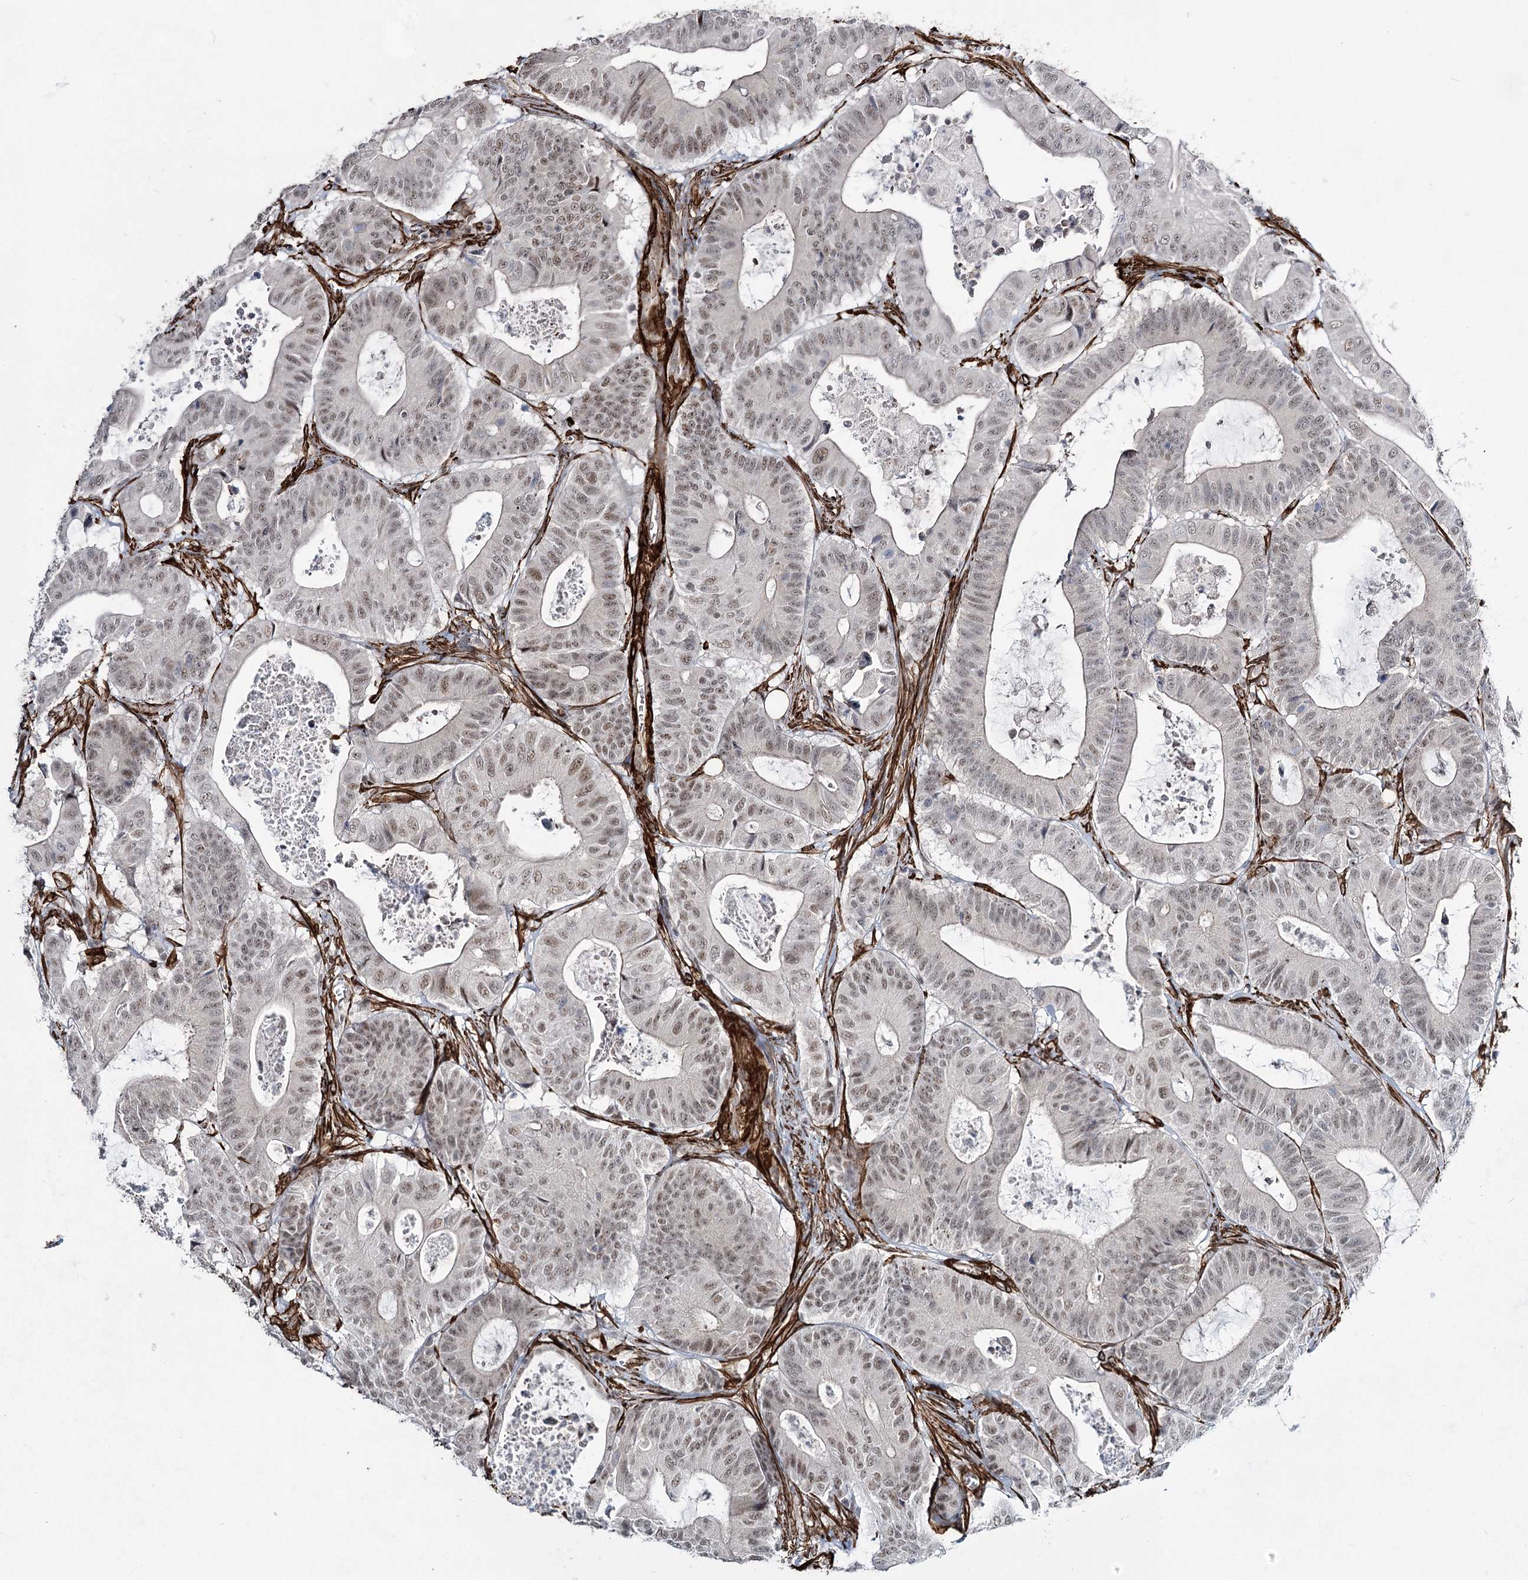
{"staining": {"intensity": "weak", "quantity": "25%-75%", "location": "nuclear"}, "tissue": "colorectal cancer", "cell_type": "Tumor cells", "image_type": "cancer", "snomed": [{"axis": "morphology", "description": "Adenocarcinoma, NOS"}, {"axis": "topography", "description": "Colon"}], "caption": "Colorectal cancer (adenocarcinoma) tissue reveals weak nuclear expression in about 25%-75% of tumor cells (DAB (3,3'-diaminobenzidine) IHC, brown staining for protein, blue staining for nuclei).", "gene": "CWF19L1", "patient": {"sex": "female", "age": 84}}